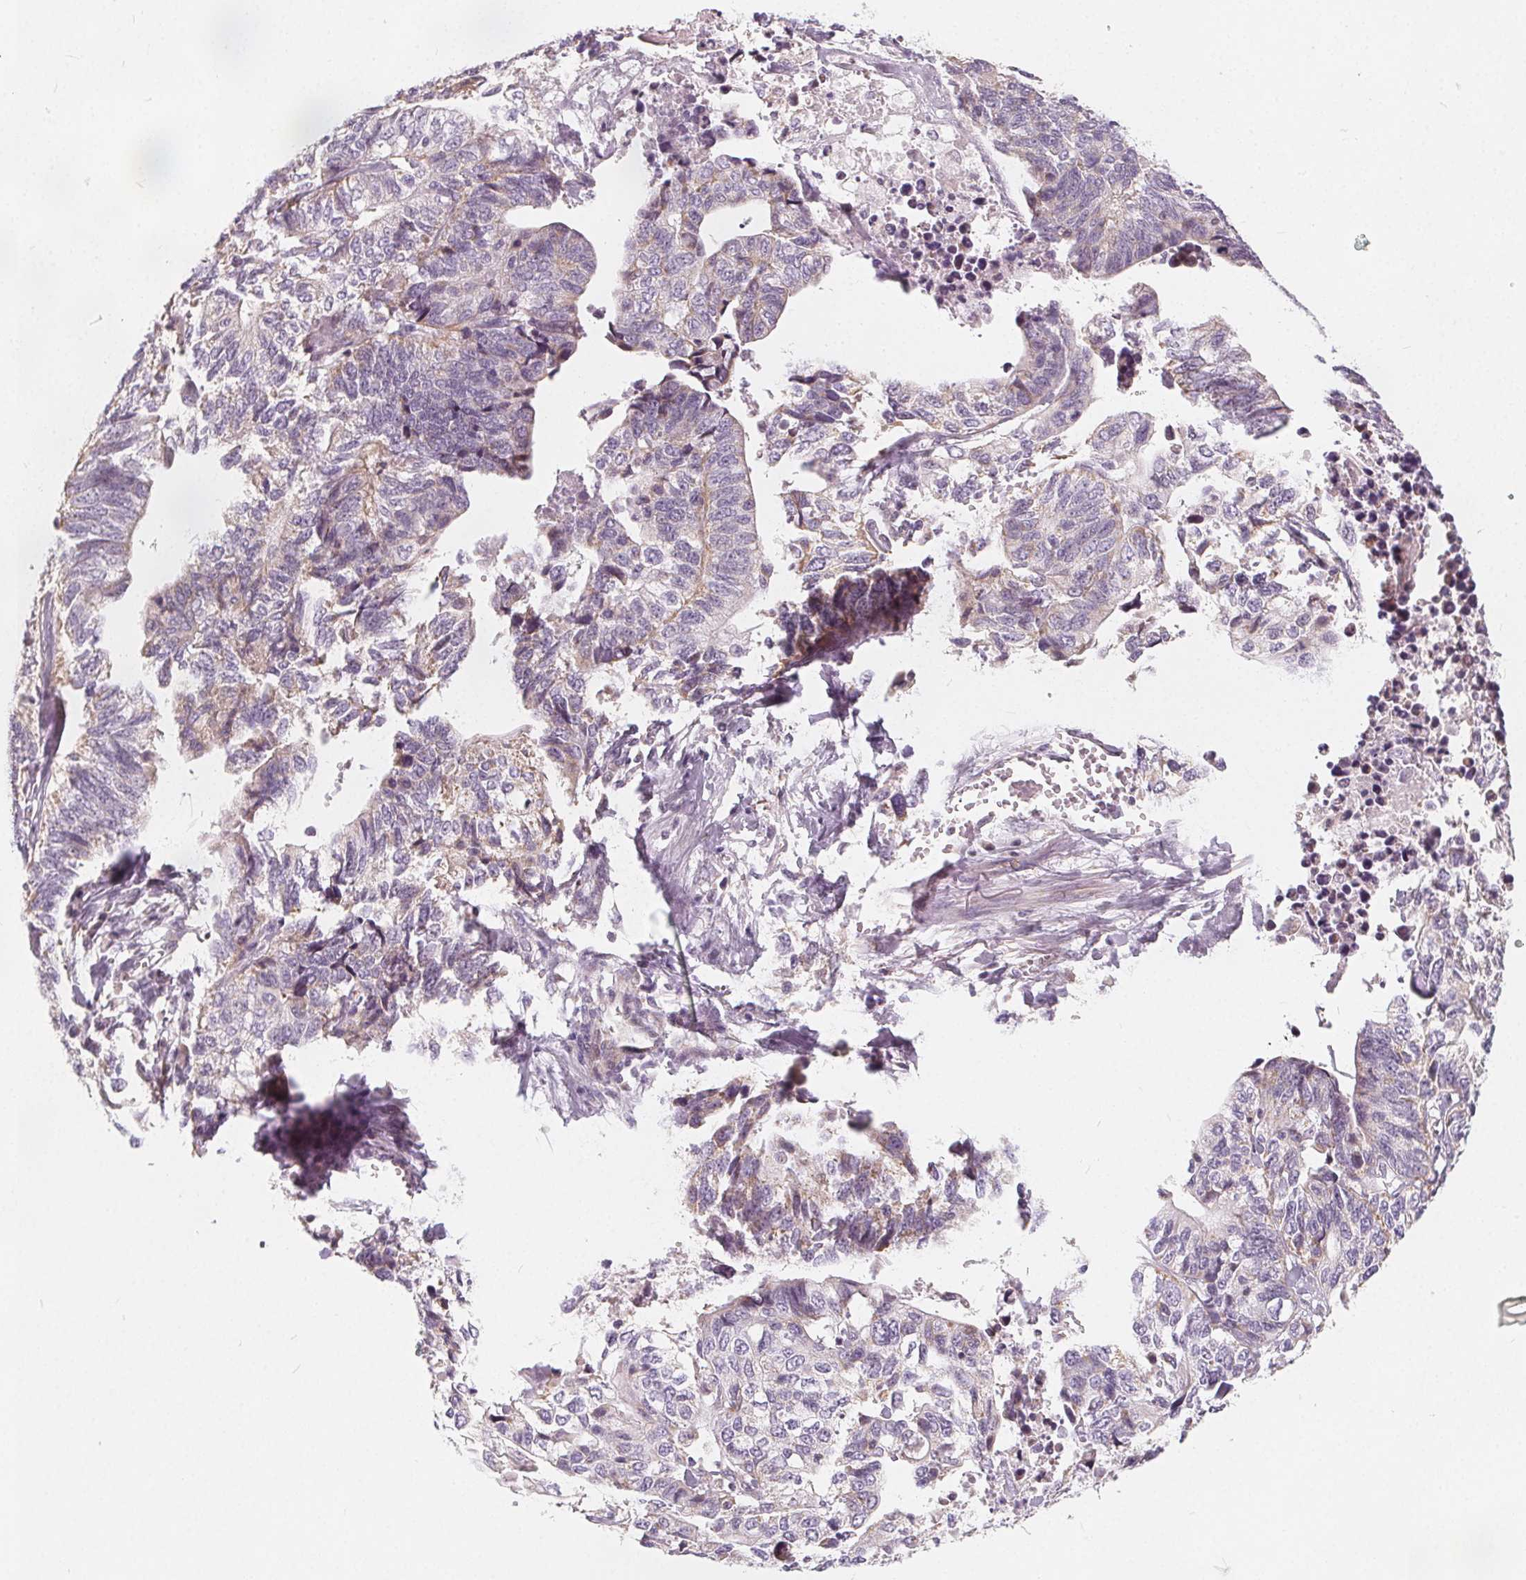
{"staining": {"intensity": "weak", "quantity": "25%-75%", "location": "cytoplasmic/membranous"}, "tissue": "stomach cancer", "cell_type": "Tumor cells", "image_type": "cancer", "snomed": [{"axis": "morphology", "description": "Adenocarcinoma, NOS"}, {"axis": "topography", "description": "Stomach, upper"}], "caption": "About 25%-75% of tumor cells in human adenocarcinoma (stomach) reveal weak cytoplasmic/membranous protein staining as visualized by brown immunohistochemical staining.", "gene": "NUP210L", "patient": {"sex": "female", "age": 67}}